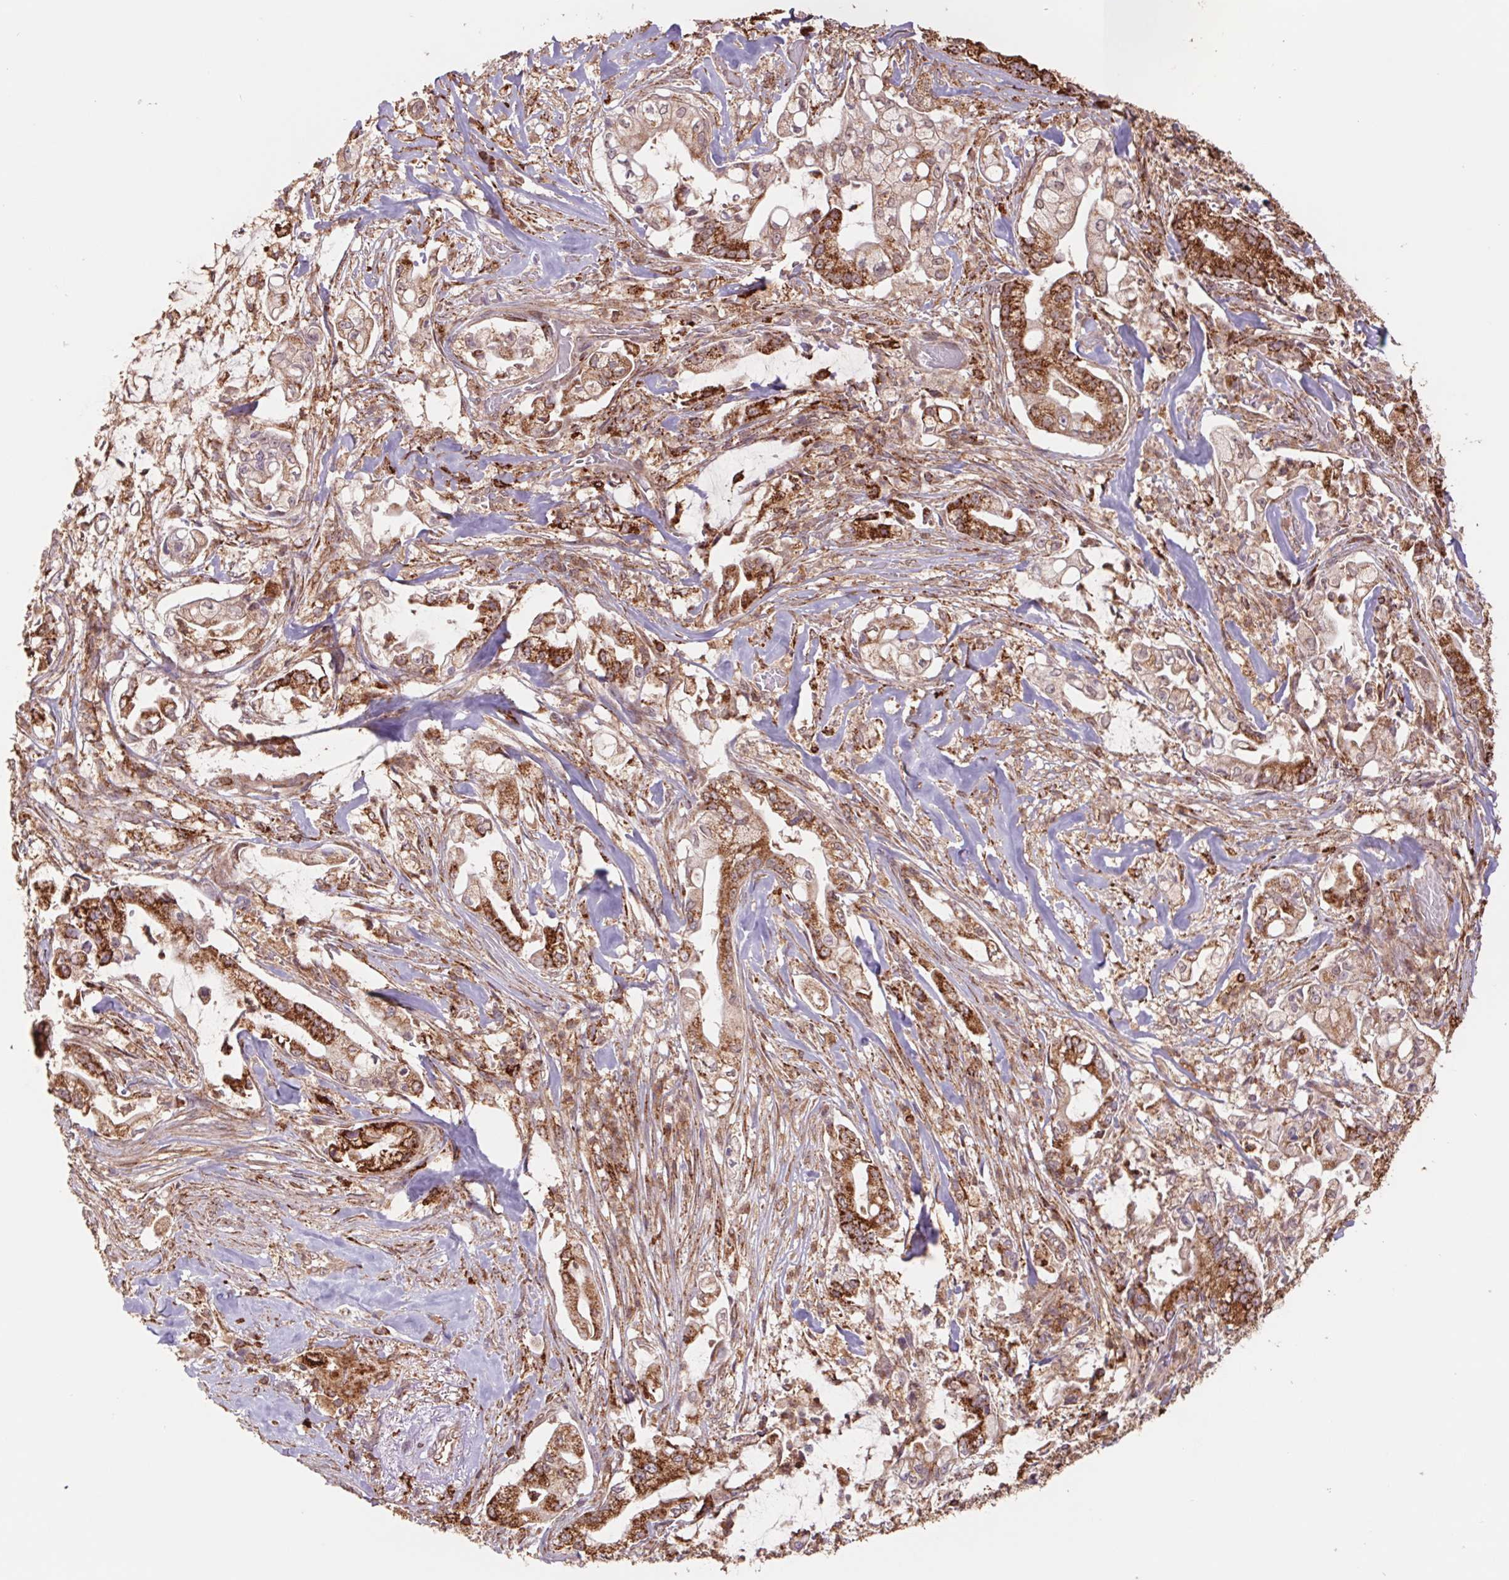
{"staining": {"intensity": "strong", "quantity": "25%-75%", "location": "cytoplasmic/membranous"}, "tissue": "pancreatic cancer", "cell_type": "Tumor cells", "image_type": "cancer", "snomed": [{"axis": "morphology", "description": "Adenocarcinoma, NOS"}, {"axis": "topography", "description": "Pancreas"}], "caption": "Tumor cells display high levels of strong cytoplasmic/membranous staining in approximately 25%-75% of cells in human adenocarcinoma (pancreatic). (brown staining indicates protein expression, while blue staining denotes nuclei).", "gene": "URM1", "patient": {"sex": "female", "age": 69}}